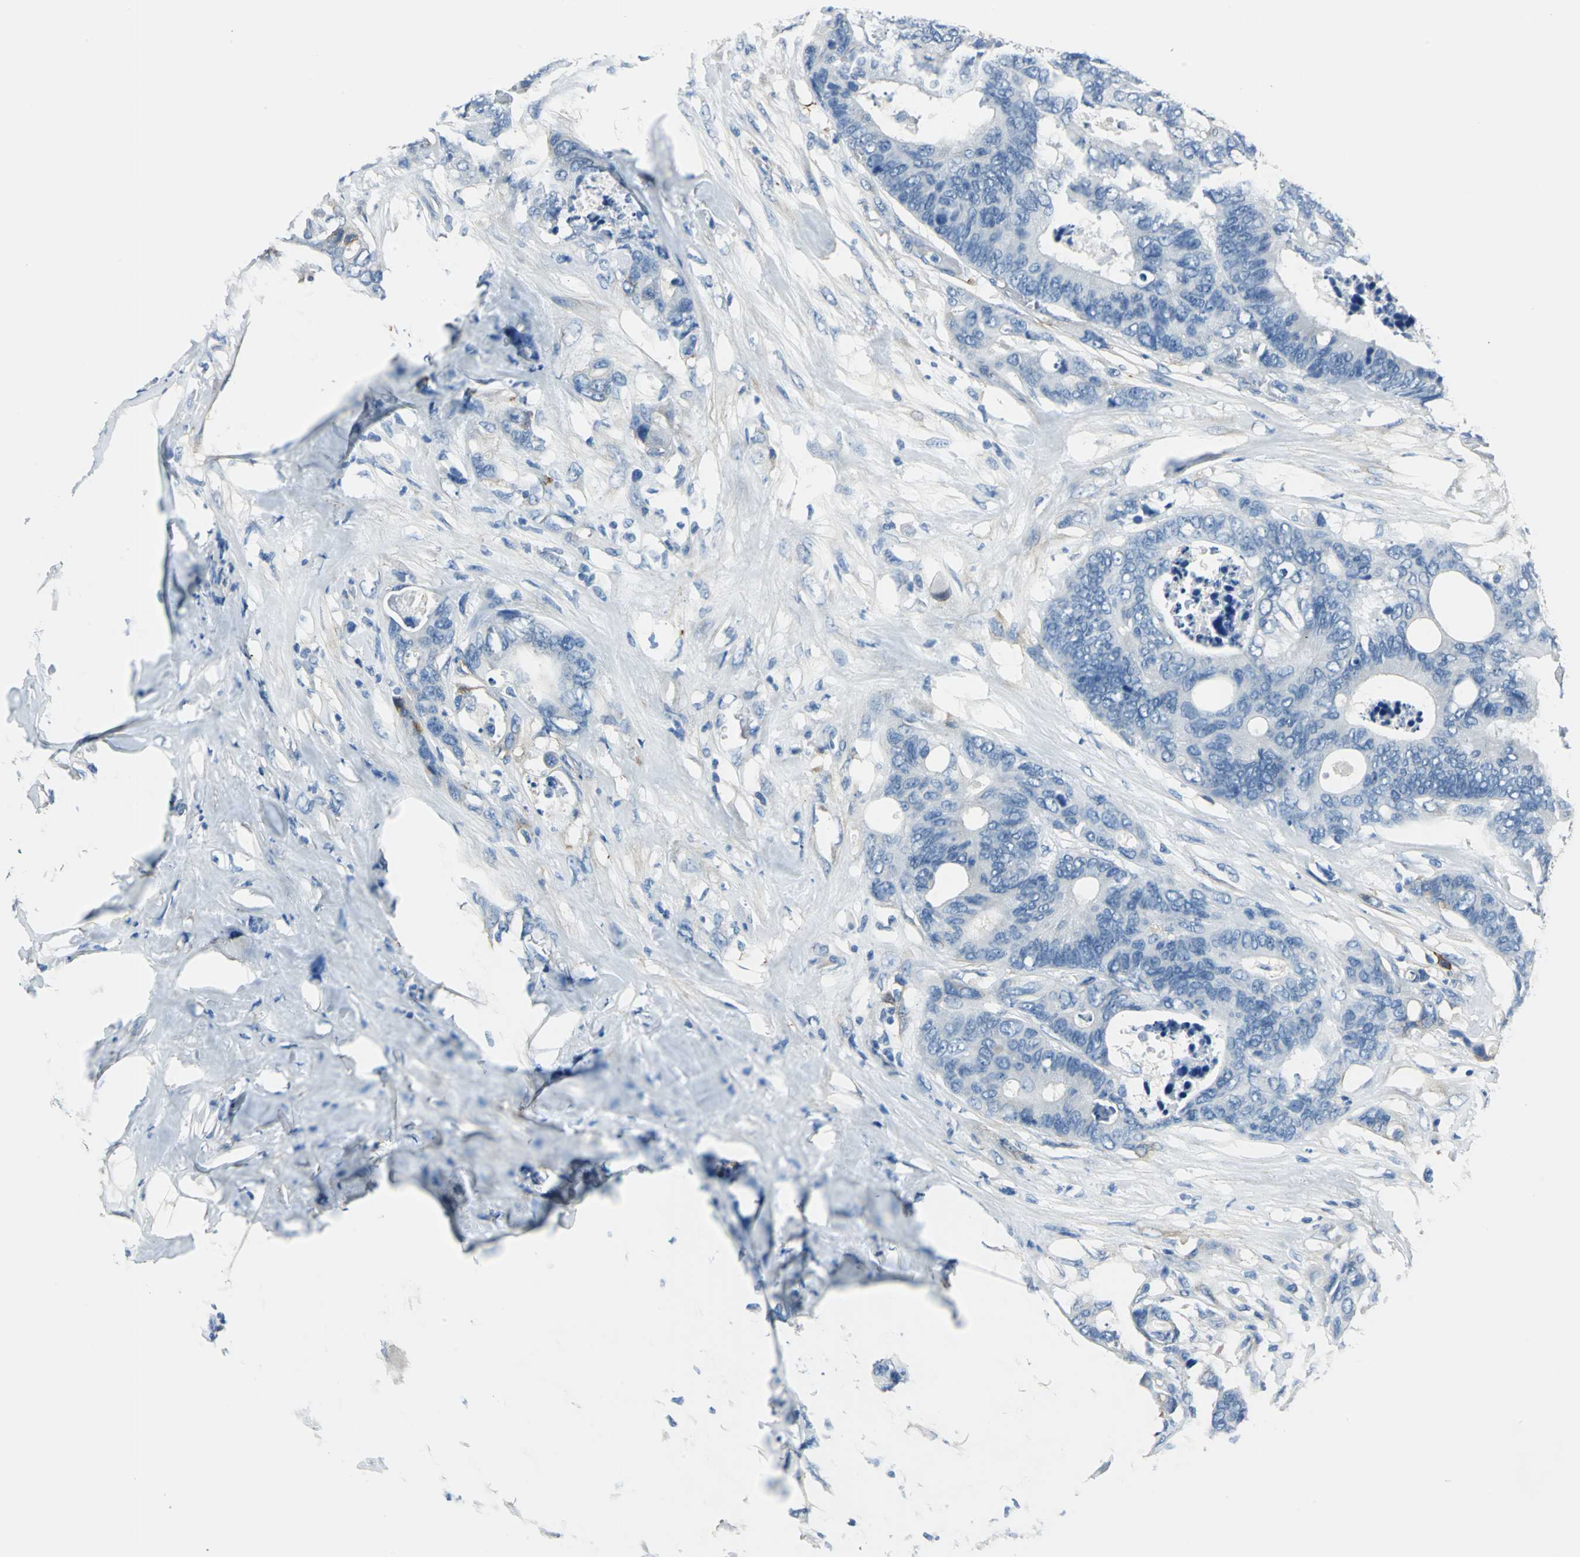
{"staining": {"intensity": "negative", "quantity": "none", "location": "none"}, "tissue": "colorectal cancer", "cell_type": "Tumor cells", "image_type": "cancer", "snomed": [{"axis": "morphology", "description": "Adenocarcinoma, NOS"}, {"axis": "topography", "description": "Rectum"}], "caption": "There is no significant staining in tumor cells of adenocarcinoma (colorectal).", "gene": "AKAP12", "patient": {"sex": "male", "age": 55}}